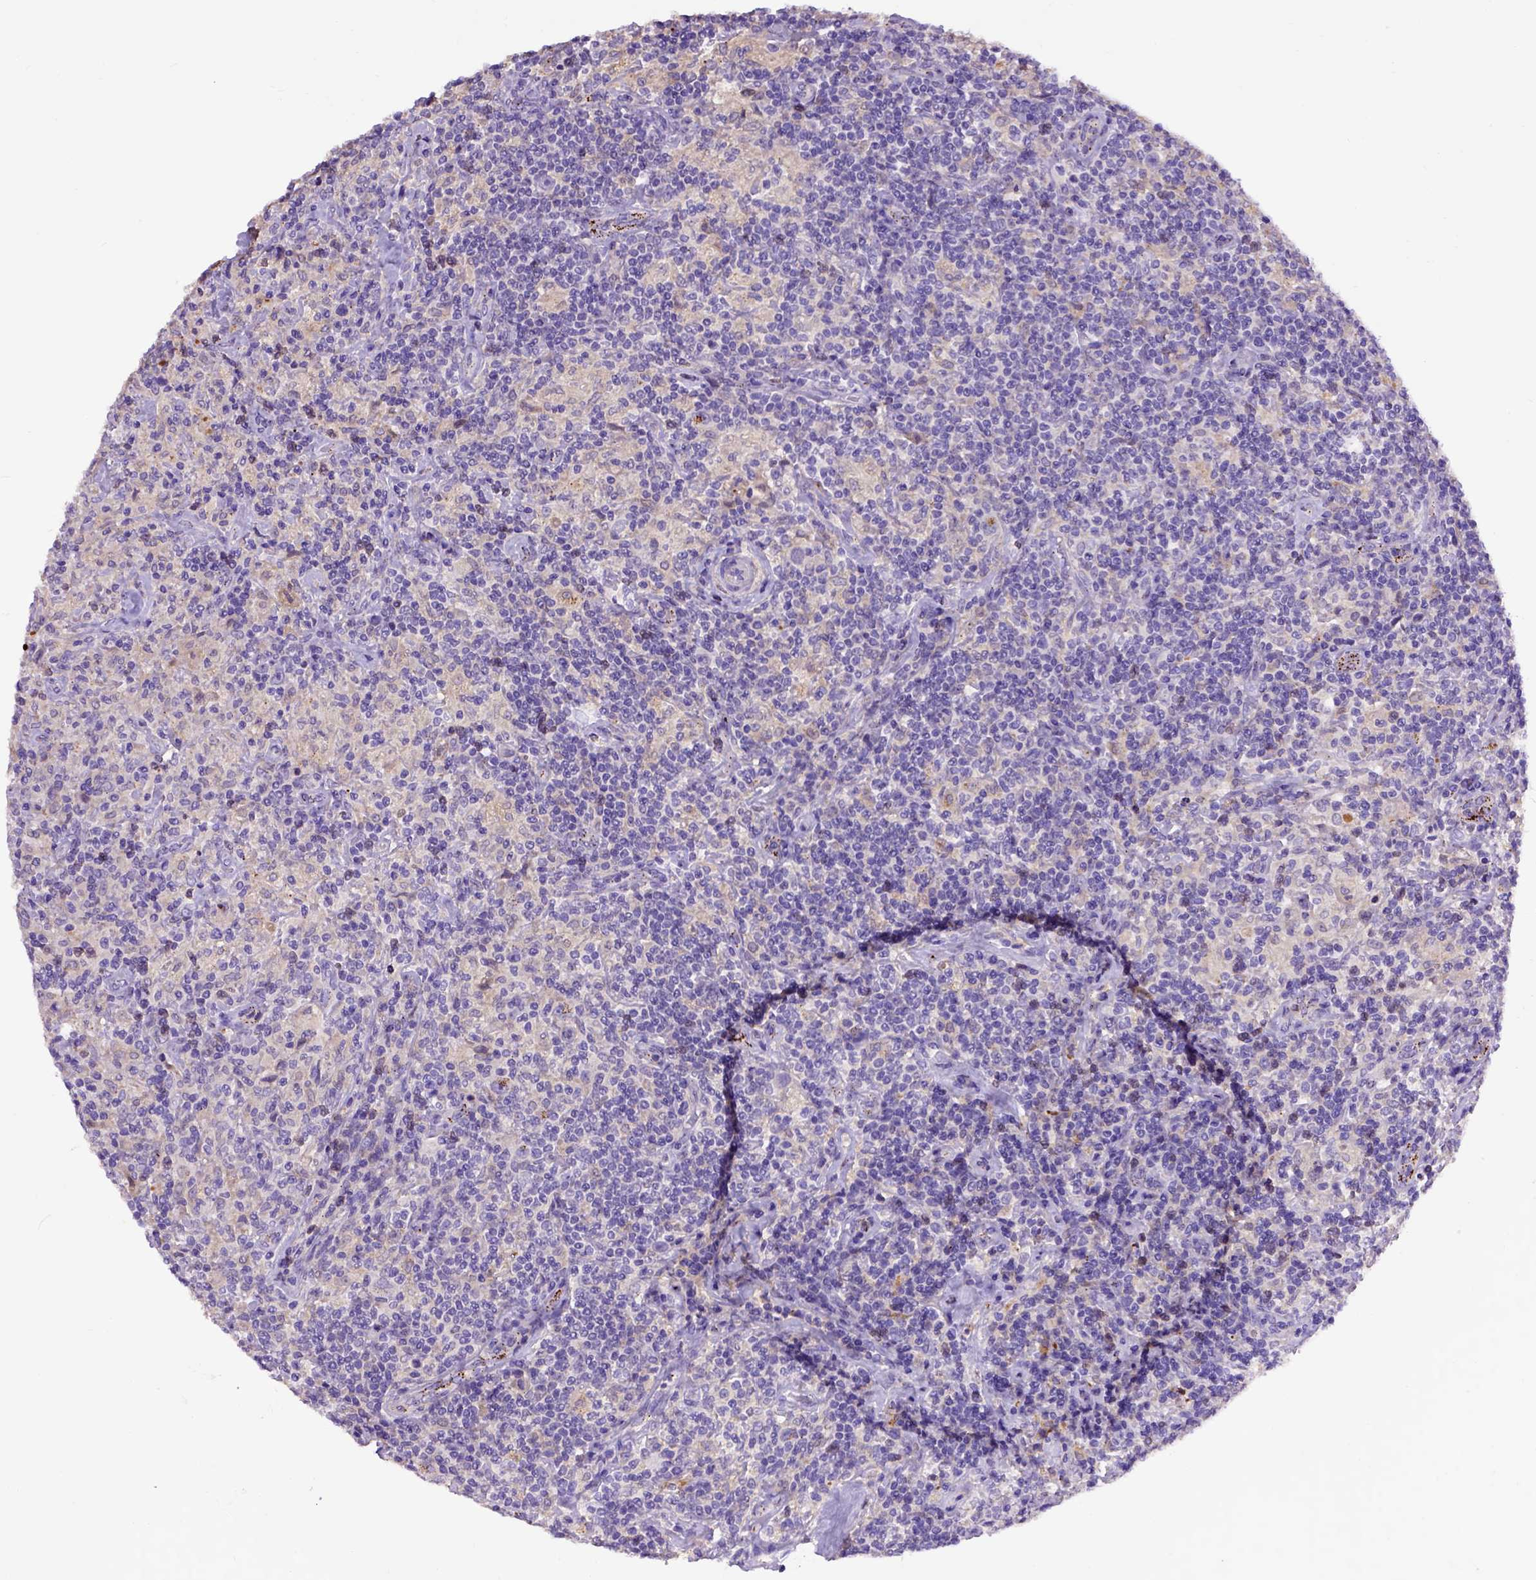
{"staining": {"intensity": "negative", "quantity": "none", "location": "none"}, "tissue": "lymphoma", "cell_type": "Tumor cells", "image_type": "cancer", "snomed": [{"axis": "morphology", "description": "Hodgkin's disease, NOS"}, {"axis": "topography", "description": "Lymph node"}], "caption": "Immunohistochemistry image of lymphoma stained for a protein (brown), which shows no expression in tumor cells.", "gene": "ADAM12", "patient": {"sex": "male", "age": 70}}